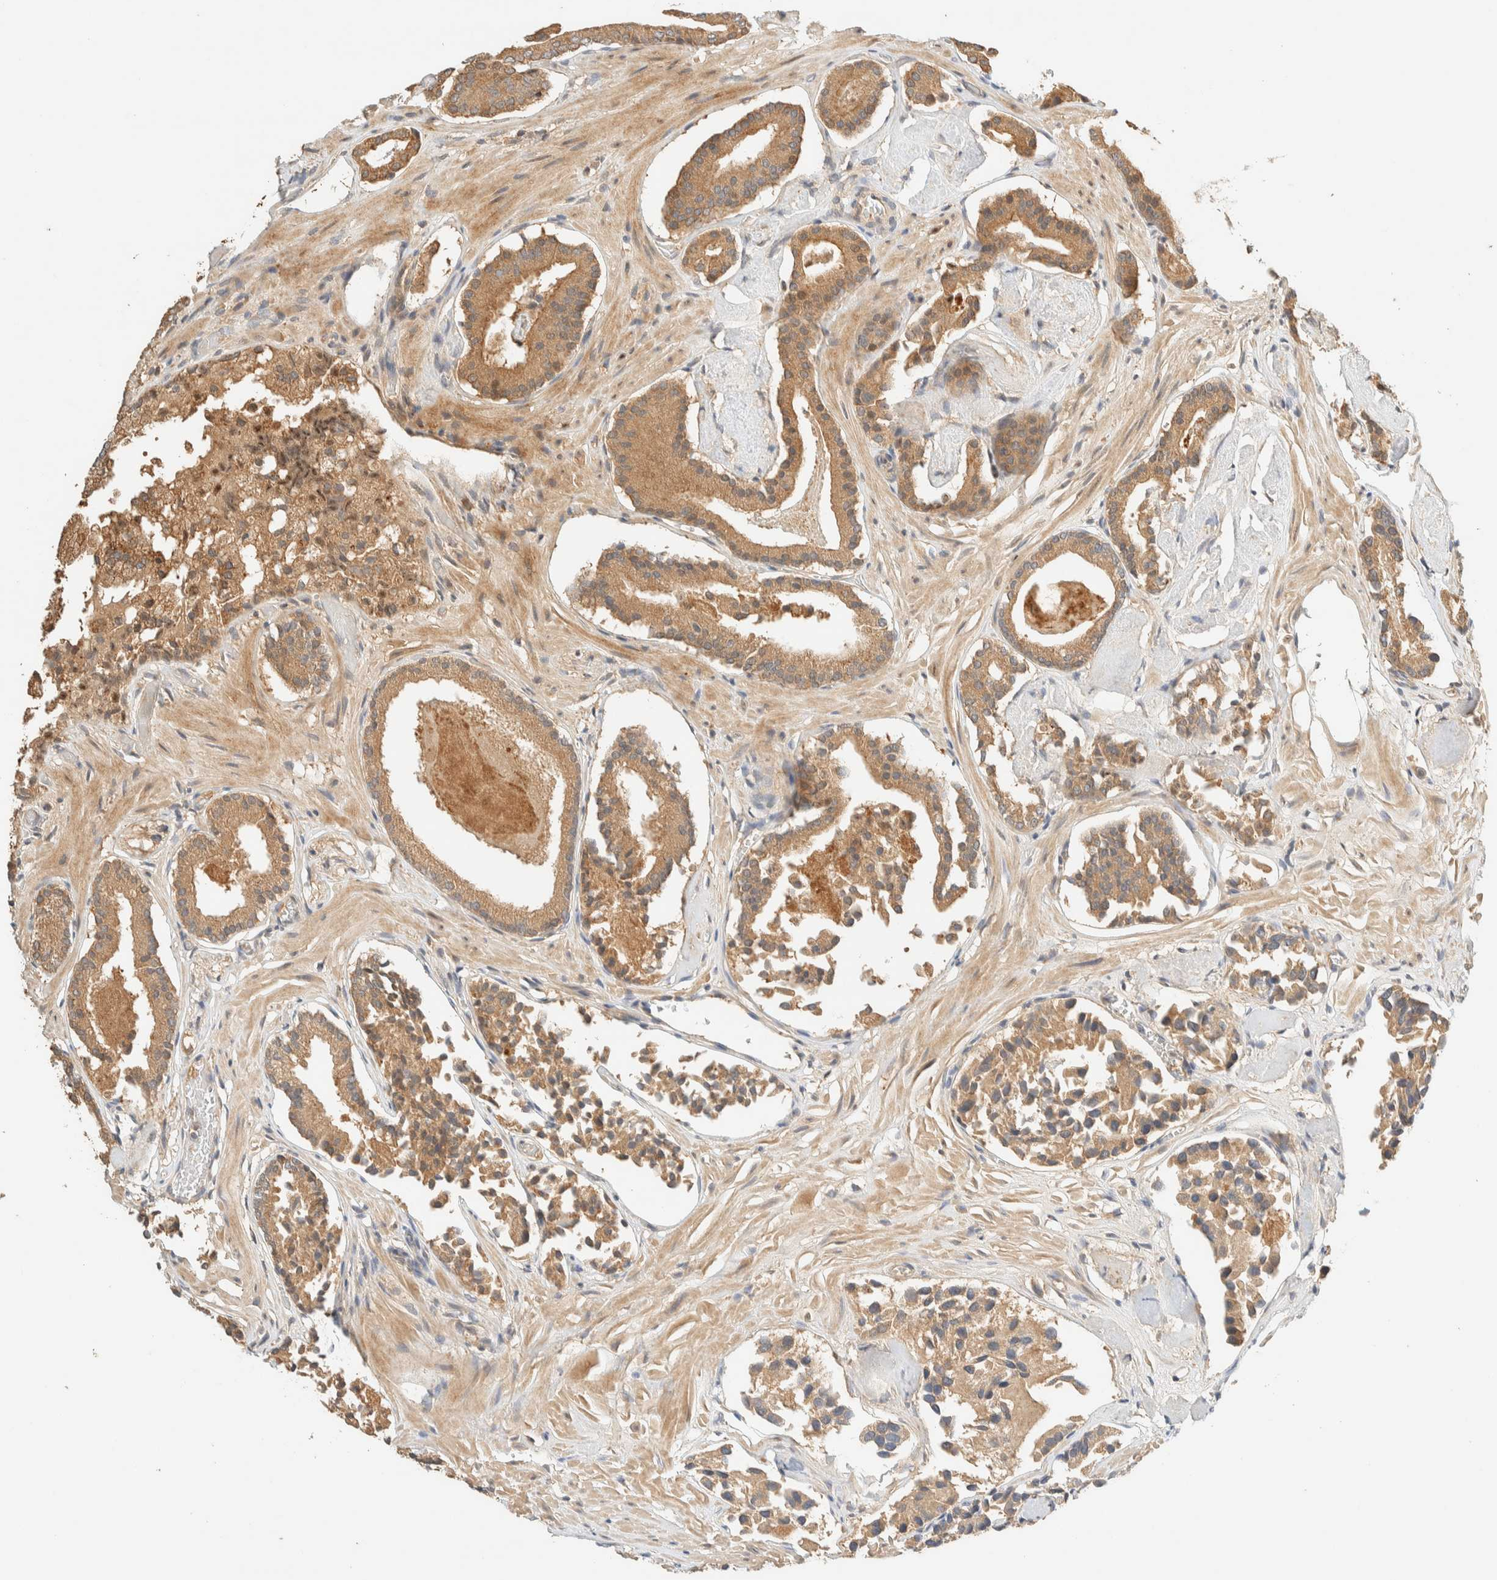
{"staining": {"intensity": "moderate", "quantity": ">75%", "location": "cytoplasmic/membranous"}, "tissue": "prostate cancer", "cell_type": "Tumor cells", "image_type": "cancer", "snomed": [{"axis": "morphology", "description": "Adenocarcinoma, Low grade"}, {"axis": "topography", "description": "Prostate"}], "caption": "A histopathology image showing moderate cytoplasmic/membranous staining in approximately >75% of tumor cells in prostate cancer, as visualized by brown immunohistochemical staining.", "gene": "ZBTB34", "patient": {"sex": "male", "age": 51}}